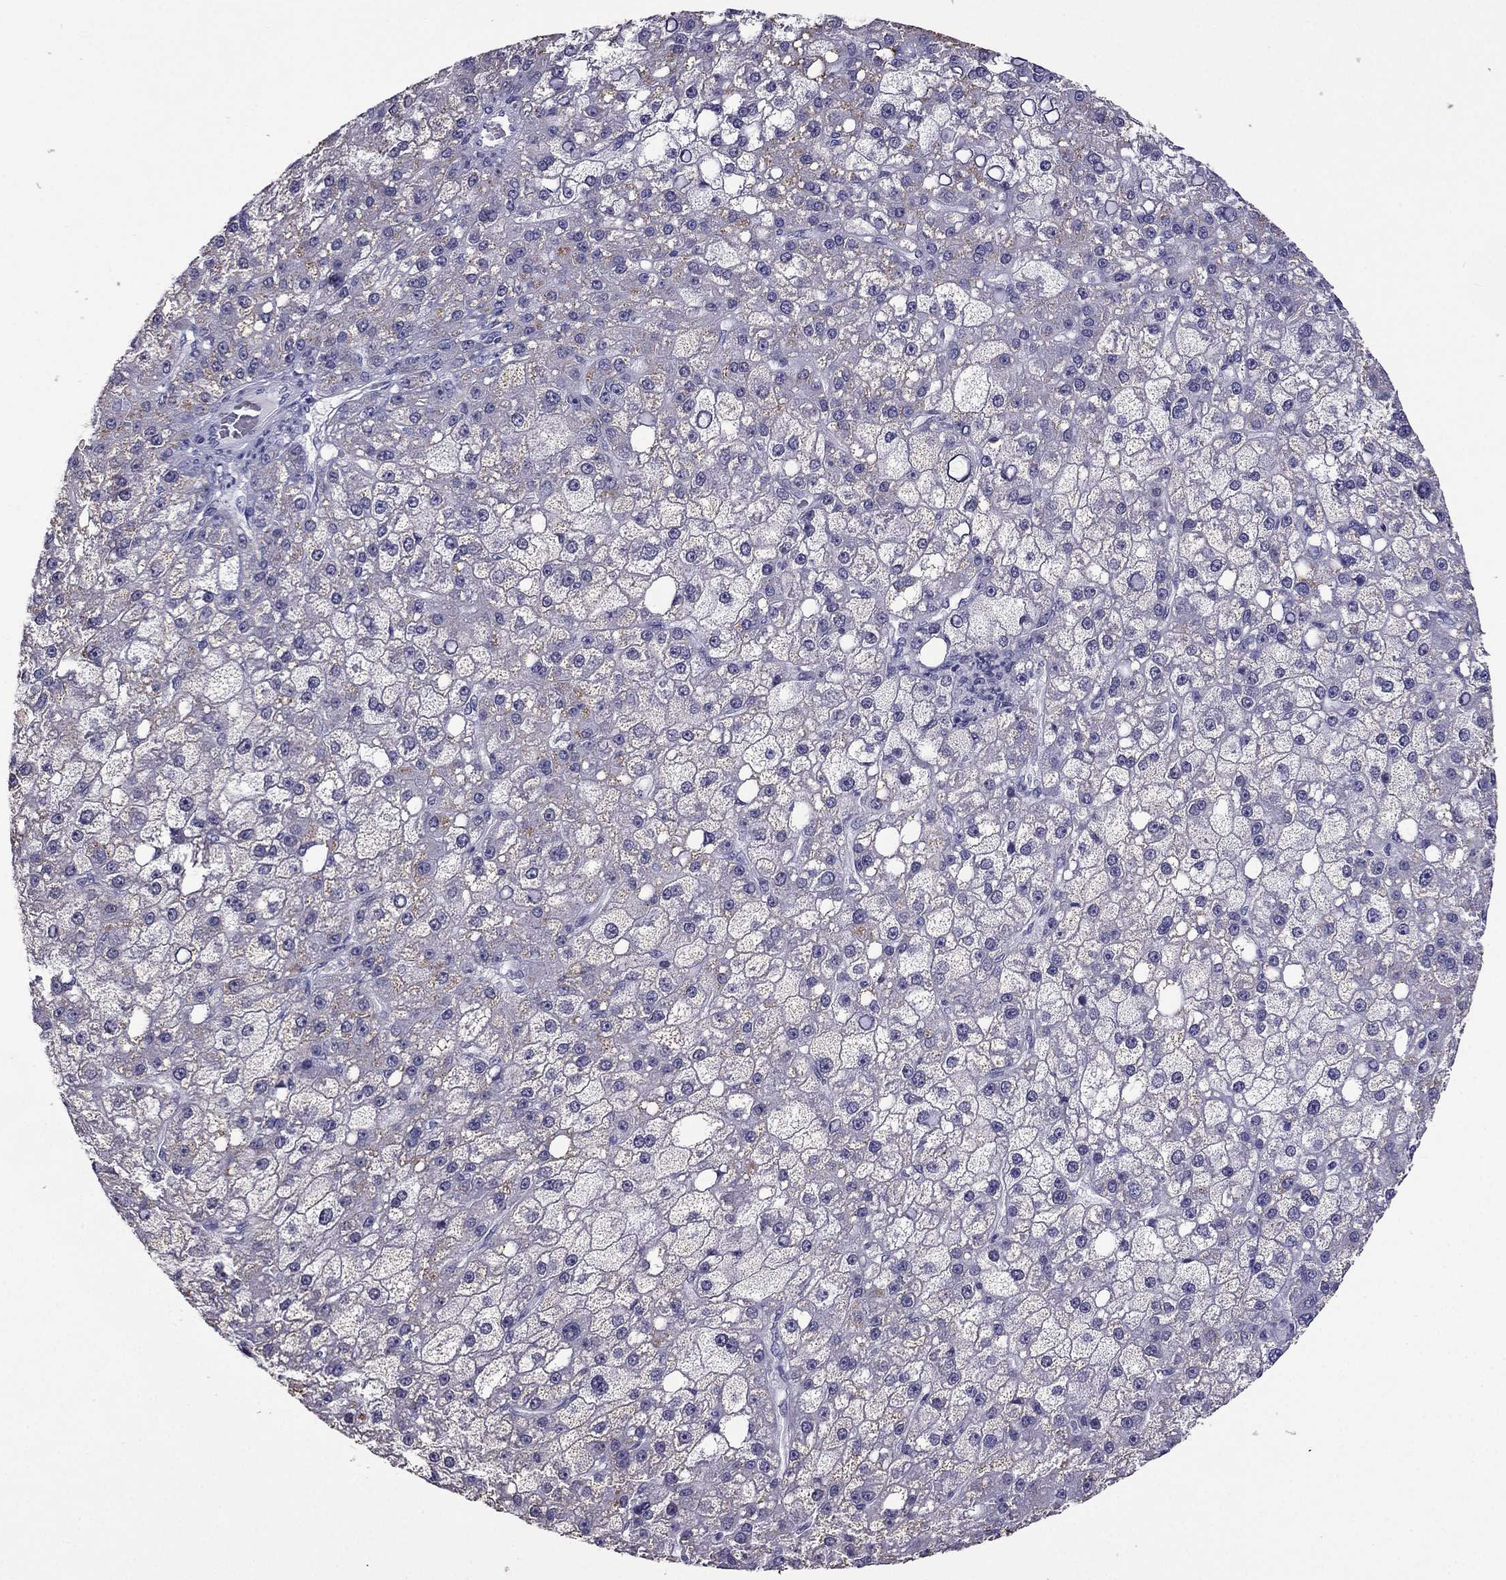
{"staining": {"intensity": "negative", "quantity": "none", "location": "none"}, "tissue": "liver cancer", "cell_type": "Tumor cells", "image_type": "cancer", "snomed": [{"axis": "morphology", "description": "Carcinoma, Hepatocellular, NOS"}, {"axis": "topography", "description": "Liver"}], "caption": "An image of liver hepatocellular carcinoma stained for a protein exhibits no brown staining in tumor cells.", "gene": "MYLK3", "patient": {"sex": "male", "age": 67}}